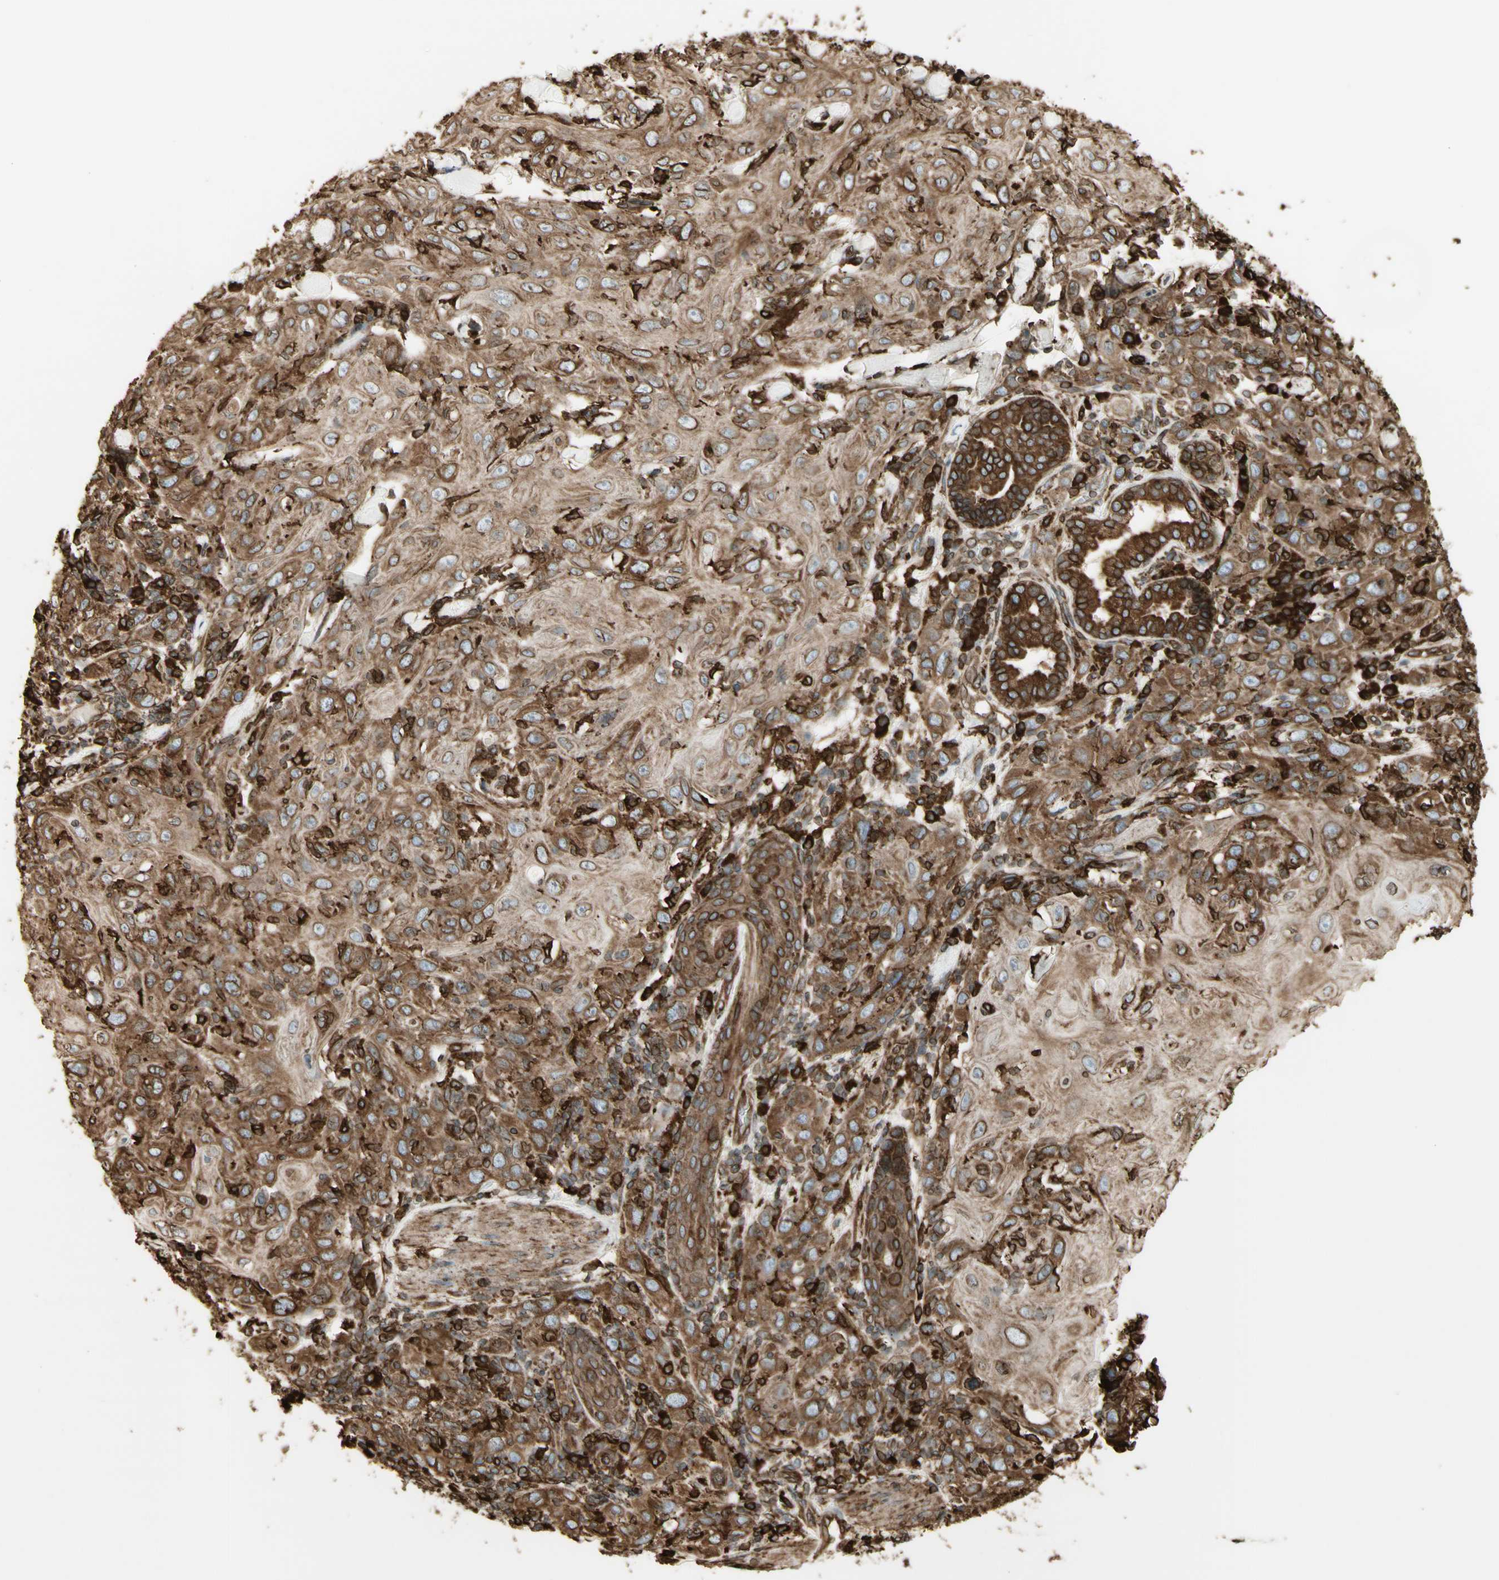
{"staining": {"intensity": "strong", "quantity": "25%-75%", "location": "cytoplasmic/membranous"}, "tissue": "skin cancer", "cell_type": "Tumor cells", "image_type": "cancer", "snomed": [{"axis": "morphology", "description": "Squamous cell carcinoma, NOS"}, {"axis": "topography", "description": "Skin"}], "caption": "Approximately 25%-75% of tumor cells in skin cancer (squamous cell carcinoma) exhibit strong cytoplasmic/membranous protein positivity as visualized by brown immunohistochemical staining.", "gene": "CANX", "patient": {"sex": "female", "age": 88}}